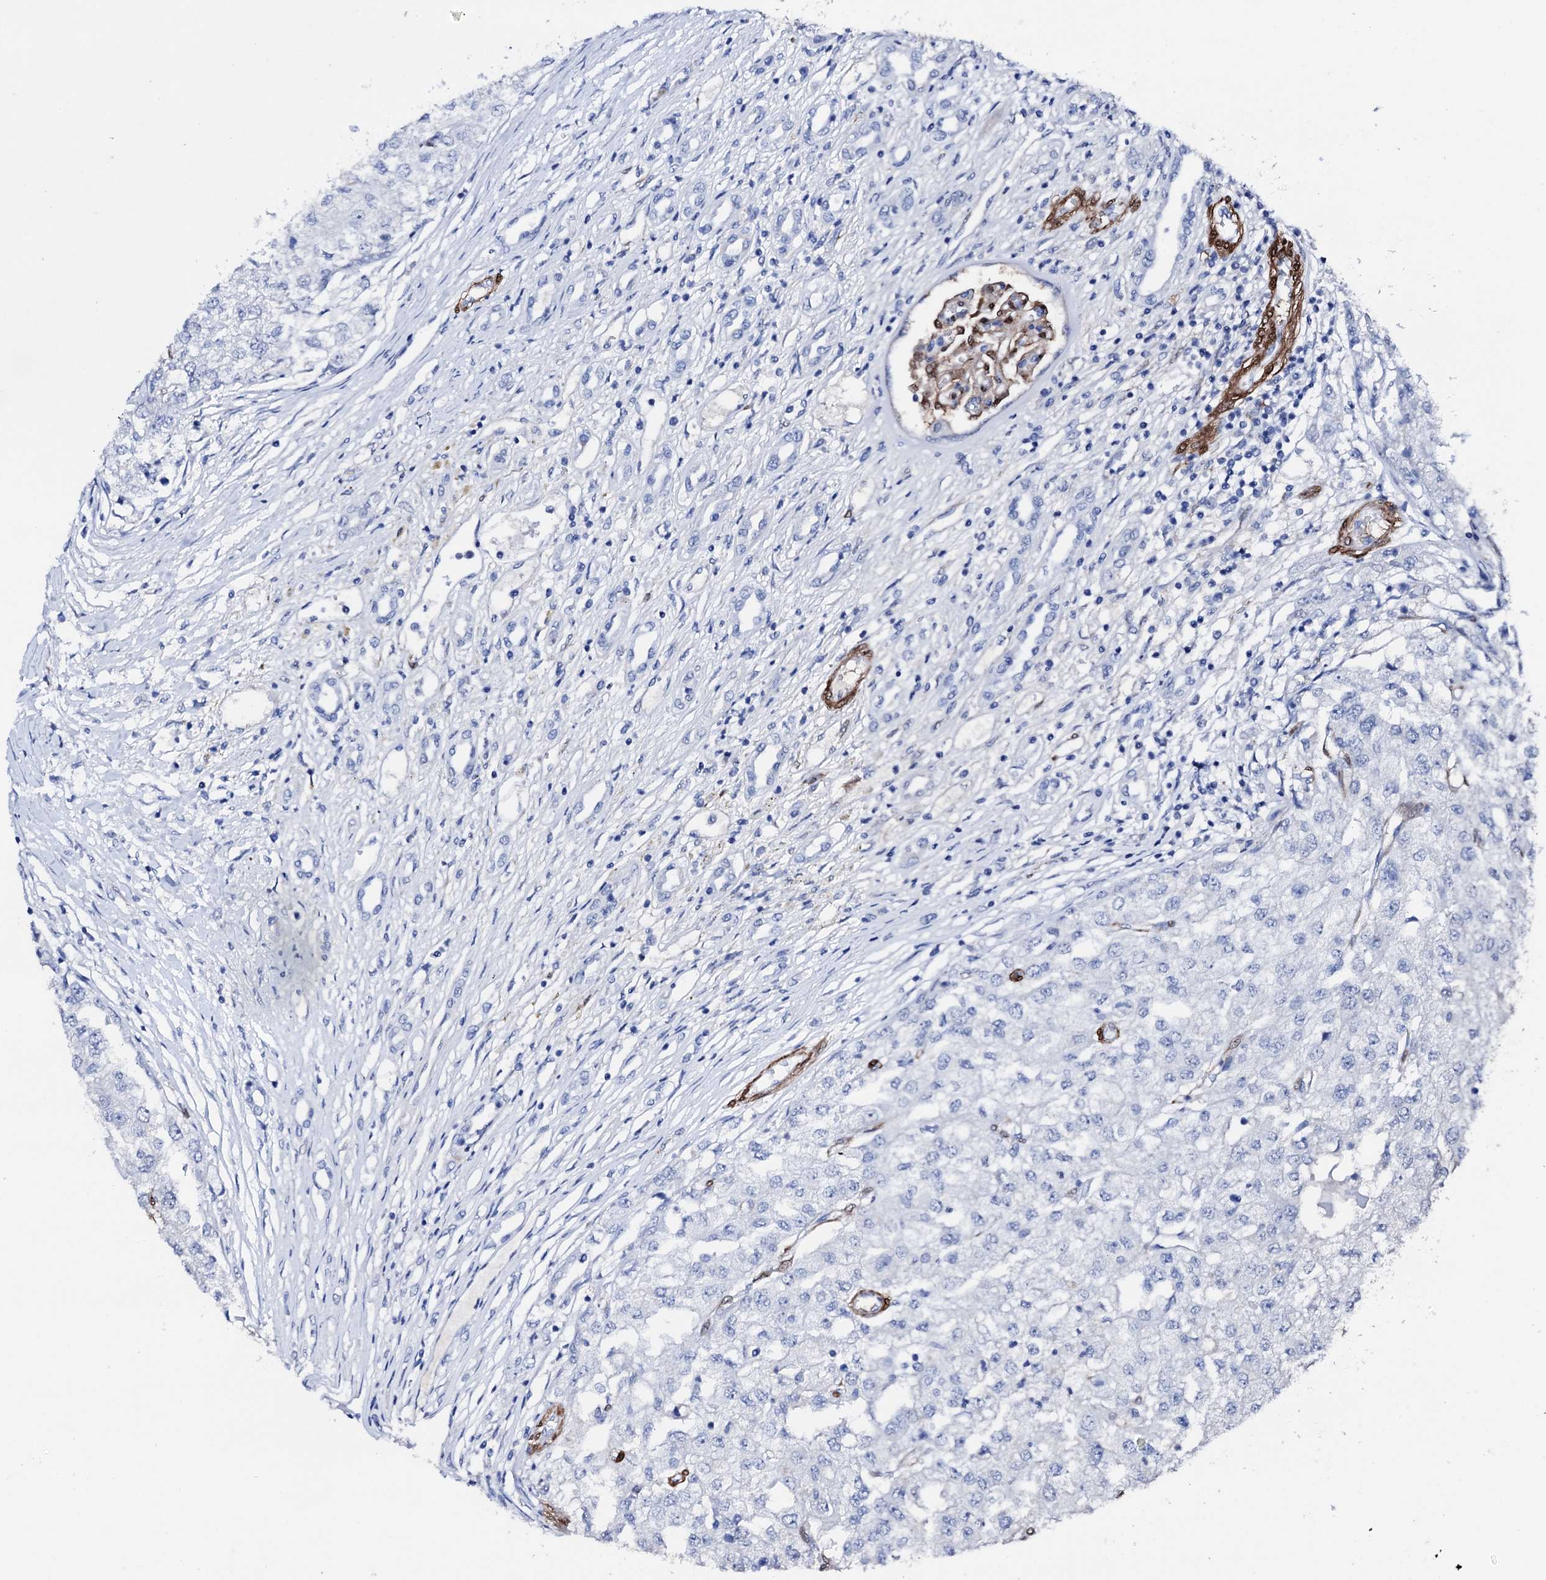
{"staining": {"intensity": "negative", "quantity": "none", "location": "none"}, "tissue": "renal cancer", "cell_type": "Tumor cells", "image_type": "cancer", "snomed": [{"axis": "morphology", "description": "Adenocarcinoma, NOS"}, {"axis": "topography", "description": "Kidney"}], "caption": "Tumor cells show no significant expression in adenocarcinoma (renal).", "gene": "NRIP2", "patient": {"sex": "female", "age": 54}}